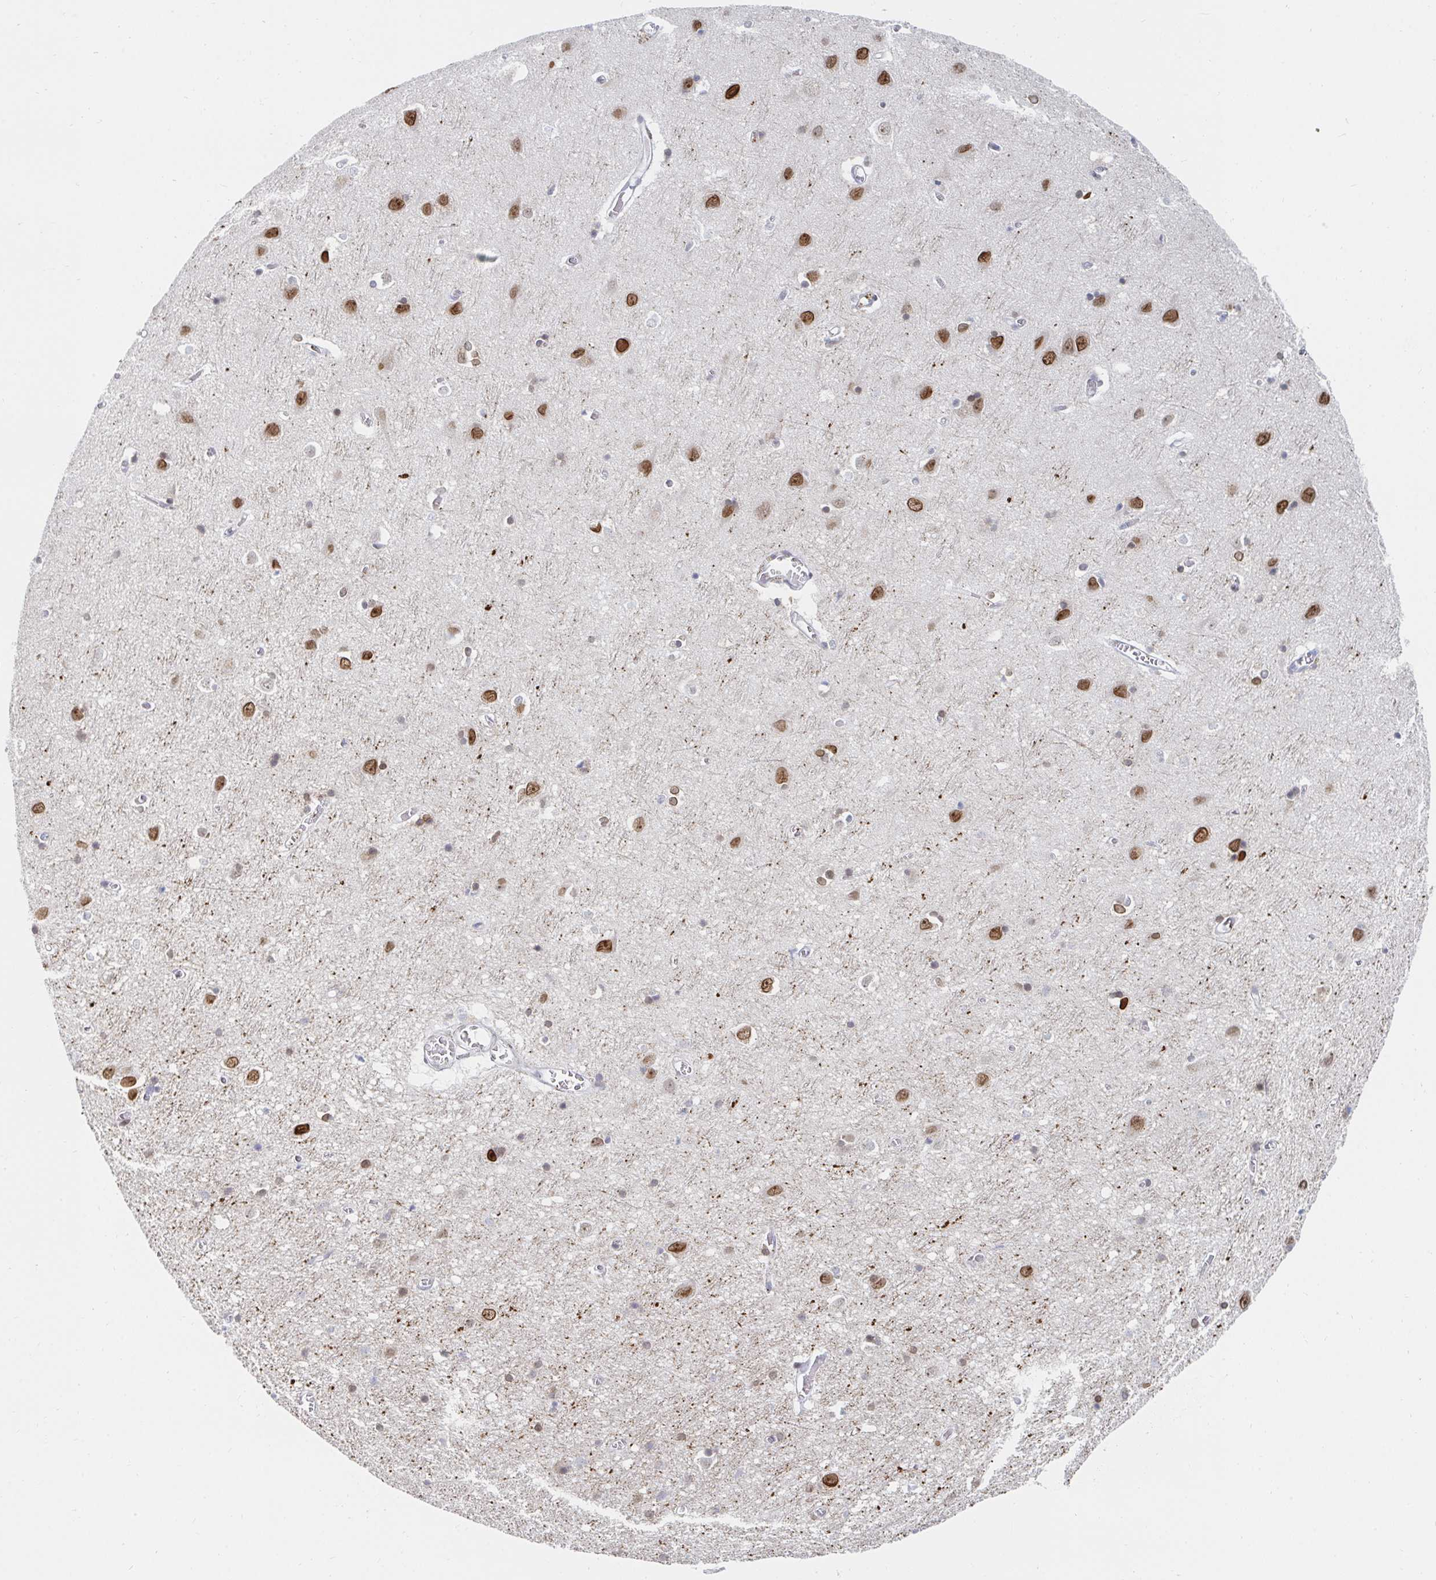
{"staining": {"intensity": "negative", "quantity": "none", "location": "none"}, "tissue": "cerebral cortex", "cell_type": "Endothelial cells", "image_type": "normal", "snomed": [{"axis": "morphology", "description": "Normal tissue, NOS"}, {"axis": "topography", "description": "Cerebral cortex"}], "caption": "A micrograph of human cerebral cortex is negative for staining in endothelial cells. (DAB (3,3'-diaminobenzidine) immunohistochemistry (IHC) visualized using brightfield microscopy, high magnification).", "gene": "CHD2", "patient": {"sex": "male", "age": 70}}